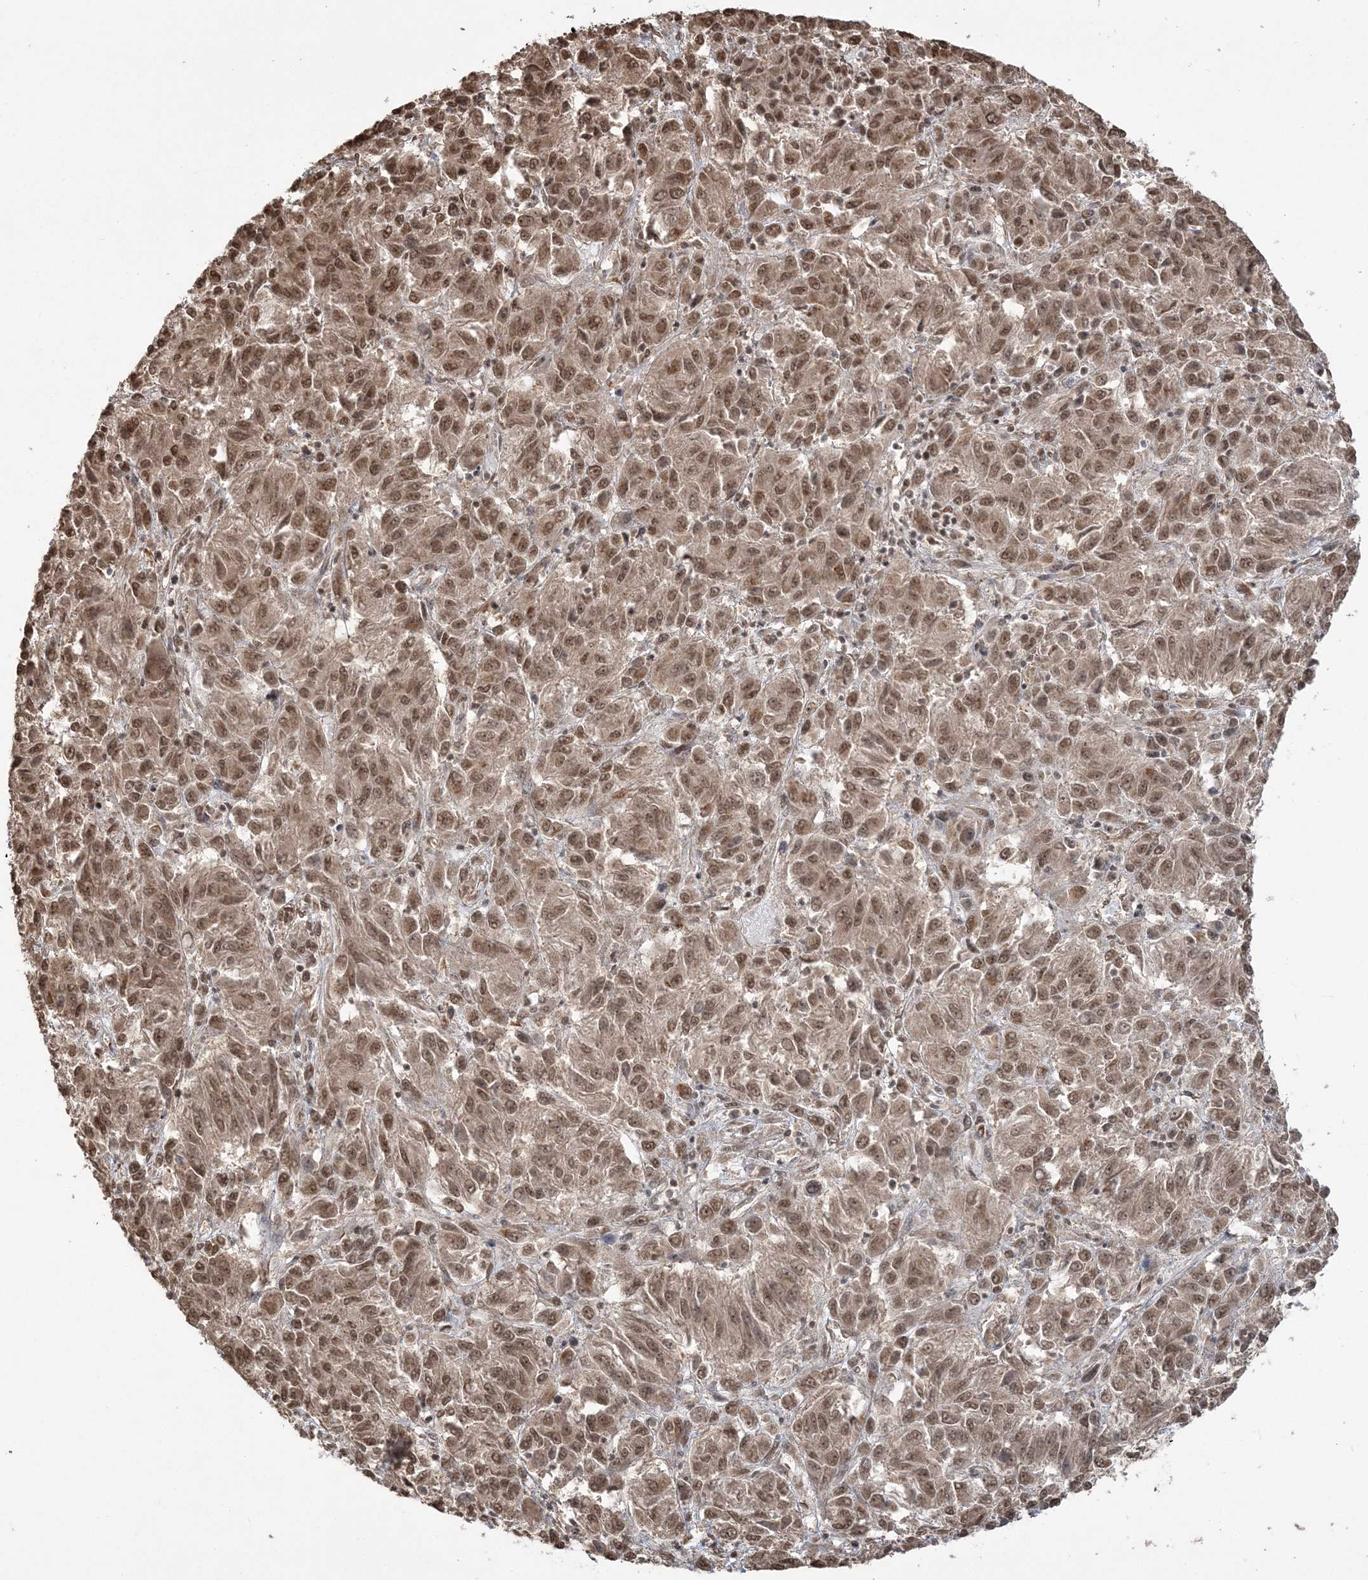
{"staining": {"intensity": "moderate", "quantity": ">75%", "location": "cytoplasmic/membranous,nuclear"}, "tissue": "melanoma", "cell_type": "Tumor cells", "image_type": "cancer", "snomed": [{"axis": "morphology", "description": "Malignant melanoma, Metastatic site"}, {"axis": "topography", "description": "Lung"}], "caption": "Malignant melanoma (metastatic site) stained with a brown dye exhibits moderate cytoplasmic/membranous and nuclear positive expression in approximately >75% of tumor cells.", "gene": "ZNF839", "patient": {"sex": "male", "age": 64}}